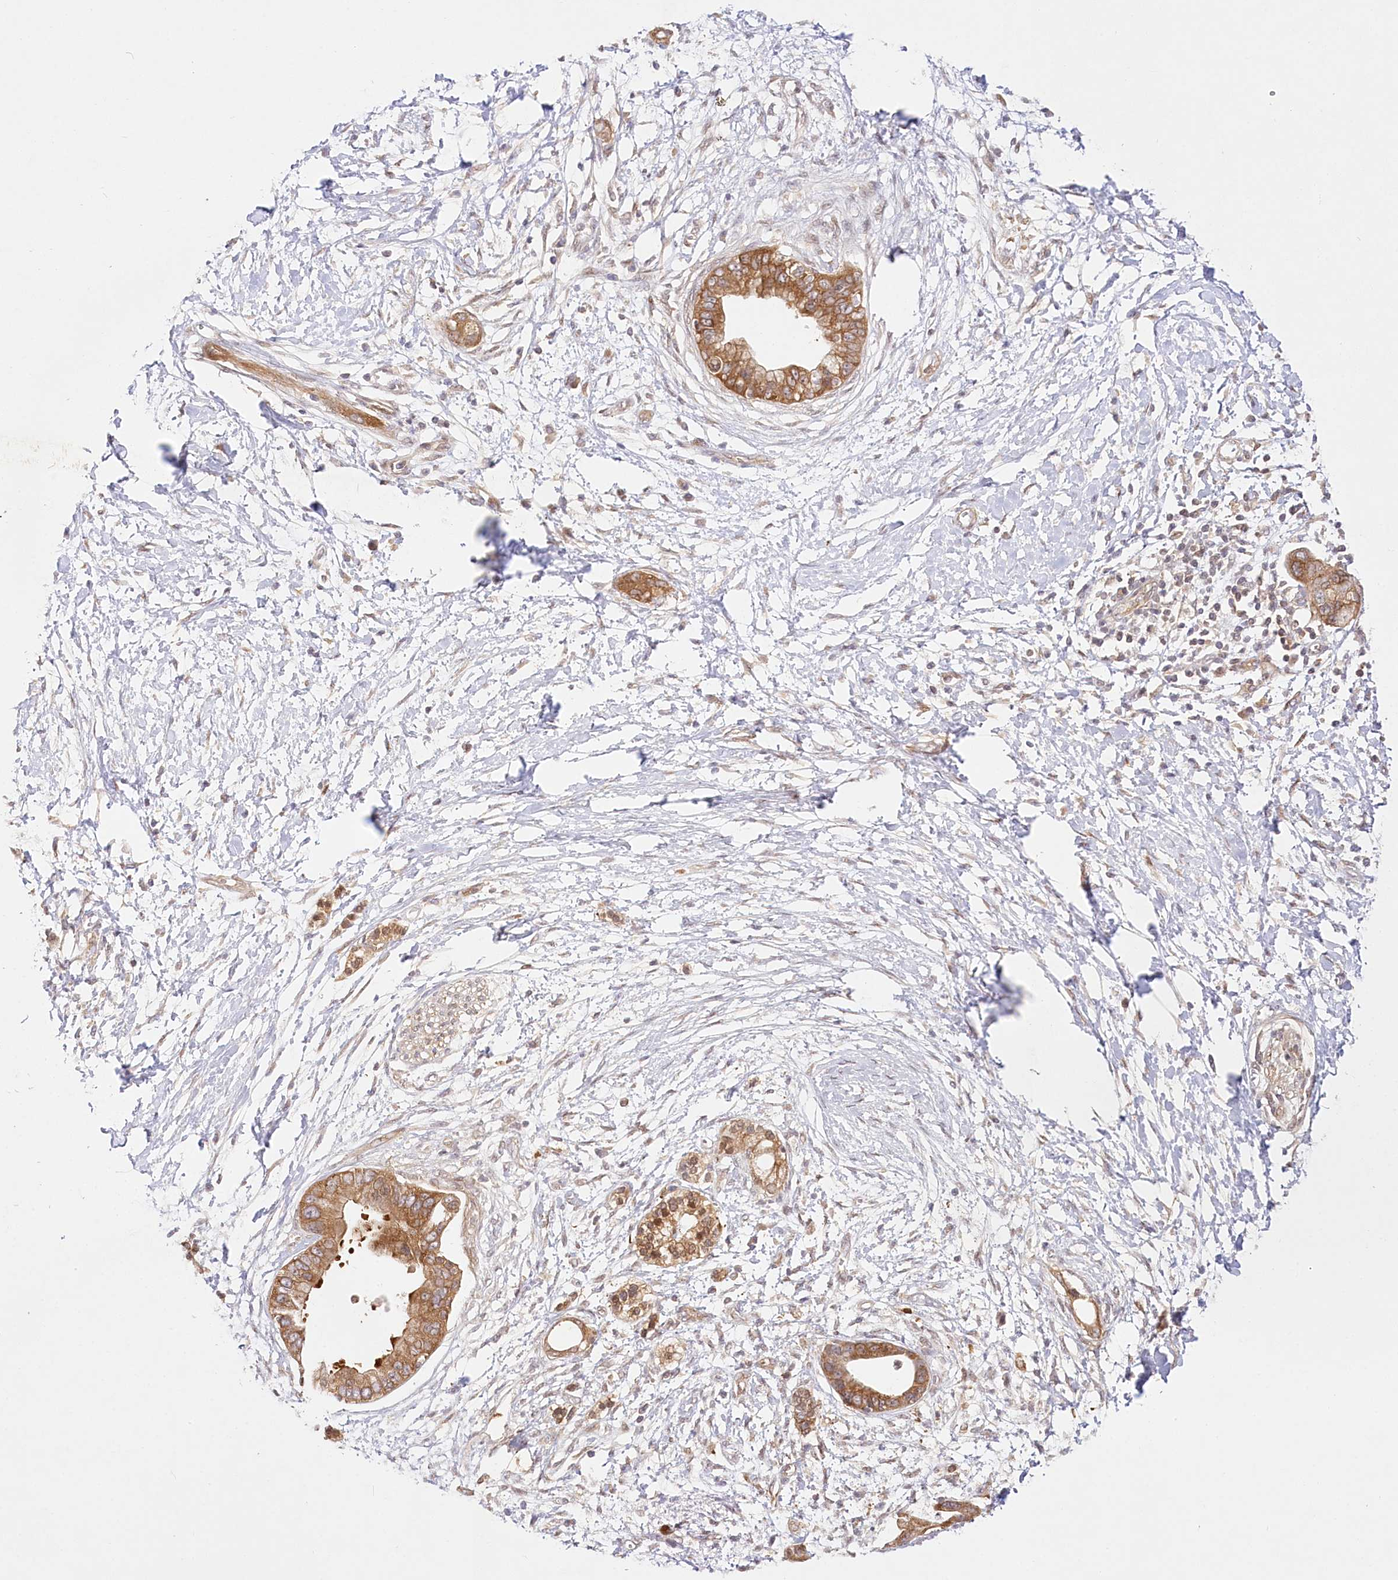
{"staining": {"intensity": "moderate", "quantity": ">75%", "location": "cytoplasmic/membranous"}, "tissue": "pancreatic cancer", "cell_type": "Tumor cells", "image_type": "cancer", "snomed": [{"axis": "morphology", "description": "Normal tissue, NOS"}, {"axis": "morphology", "description": "Adenocarcinoma, NOS"}, {"axis": "topography", "description": "Pancreas"}, {"axis": "topography", "description": "Peripheral nerve tissue"}], "caption": "Human pancreatic cancer (adenocarcinoma) stained for a protein (brown) exhibits moderate cytoplasmic/membranous positive expression in about >75% of tumor cells.", "gene": "INPP4B", "patient": {"sex": "male", "age": 59}}